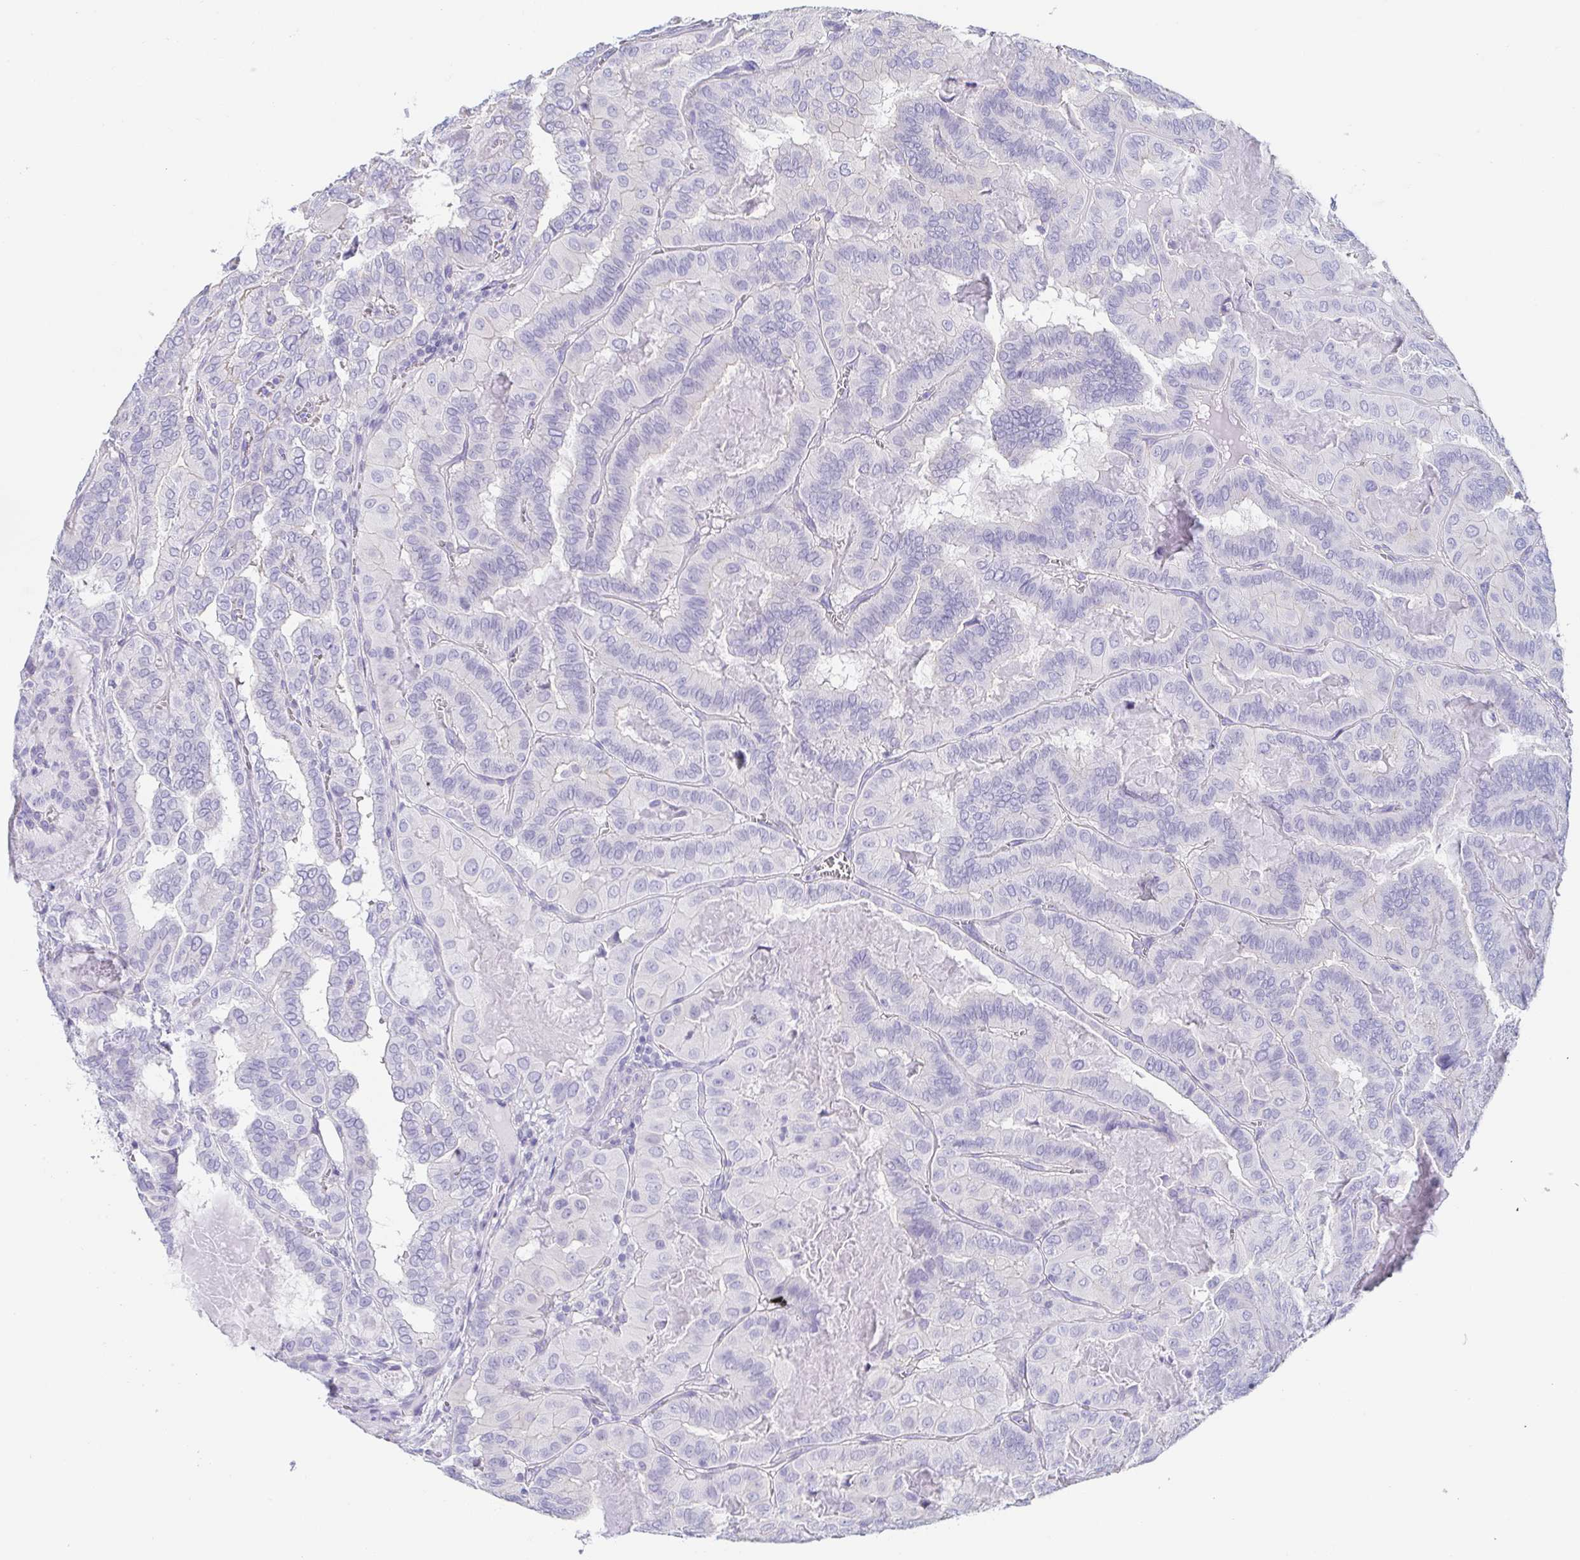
{"staining": {"intensity": "negative", "quantity": "none", "location": "none"}, "tissue": "thyroid cancer", "cell_type": "Tumor cells", "image_type": "cancer", "snomed": [{"axis": "morphology", "description": "Papillary adenocarcinoma, NOS"}, {"axis": "topography", "description": "Thyroid gland"}], "caption": "DAB (3,3'-diaminobenzidine) immunohistochemical staining of thyroid cancer displays no significant staining in tumor cells.", "gene": "PRR4", "patient": {"sex": "female", "age": 46}}